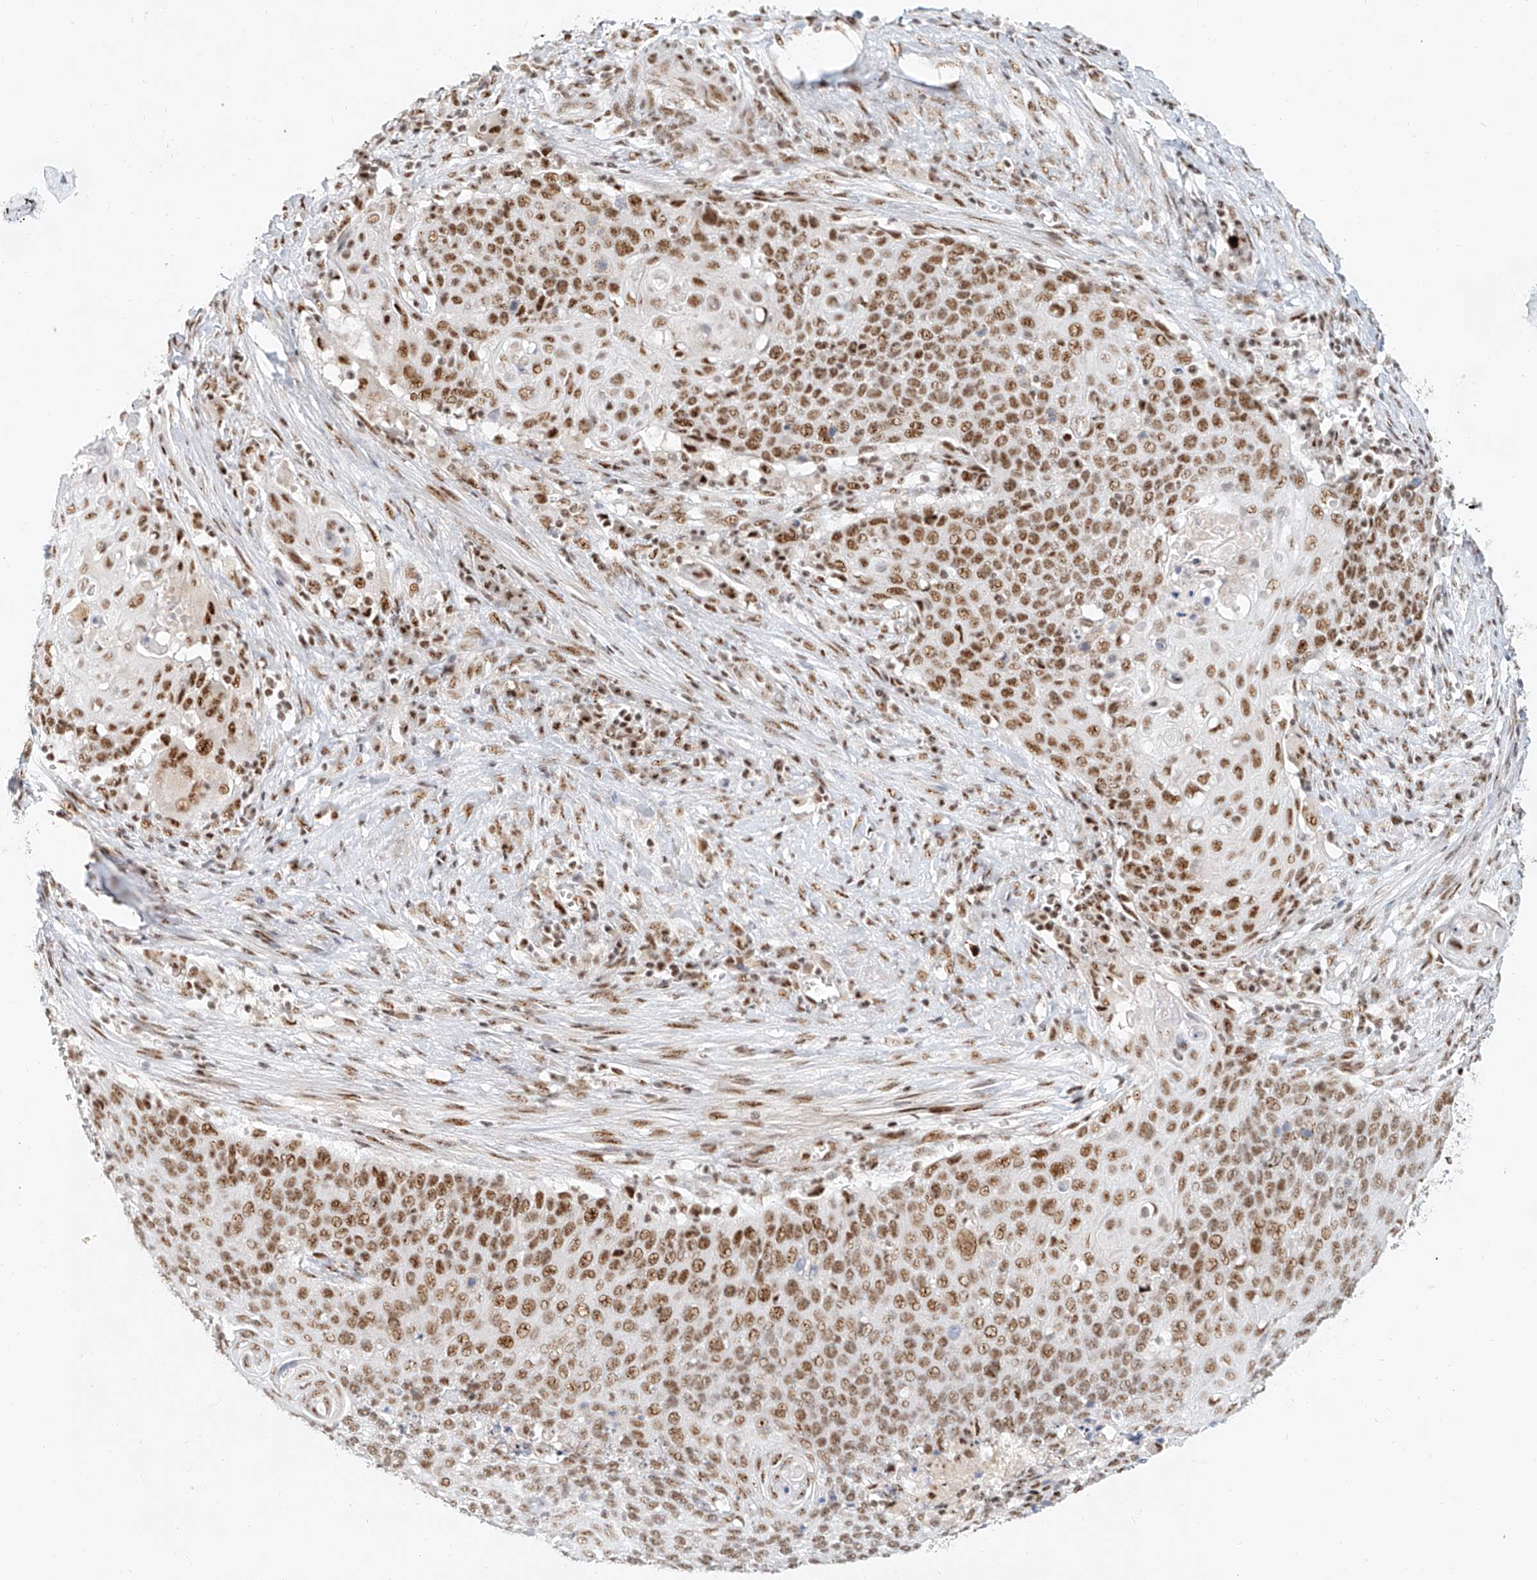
{"staining": {"intensity": "moderate", "quantity": ">75%", "location": "nuclear"}, "tissue": "cervical cancer", "cell_type": "Tumor cells", "image_type": "cancer", "snomed": [{"axis": "morphology", "description": "Squamous cell carcinoma, NOS"}, {"axis": "topography", "description": "Cervix"}], "caption": "Cervical cancer (squamous cell carcinoma) tissue displays moderate nuclear expression in about >75% of tumor cells", "gene": "CXorf58", "patient": {"sex": "female", "age": 39}}